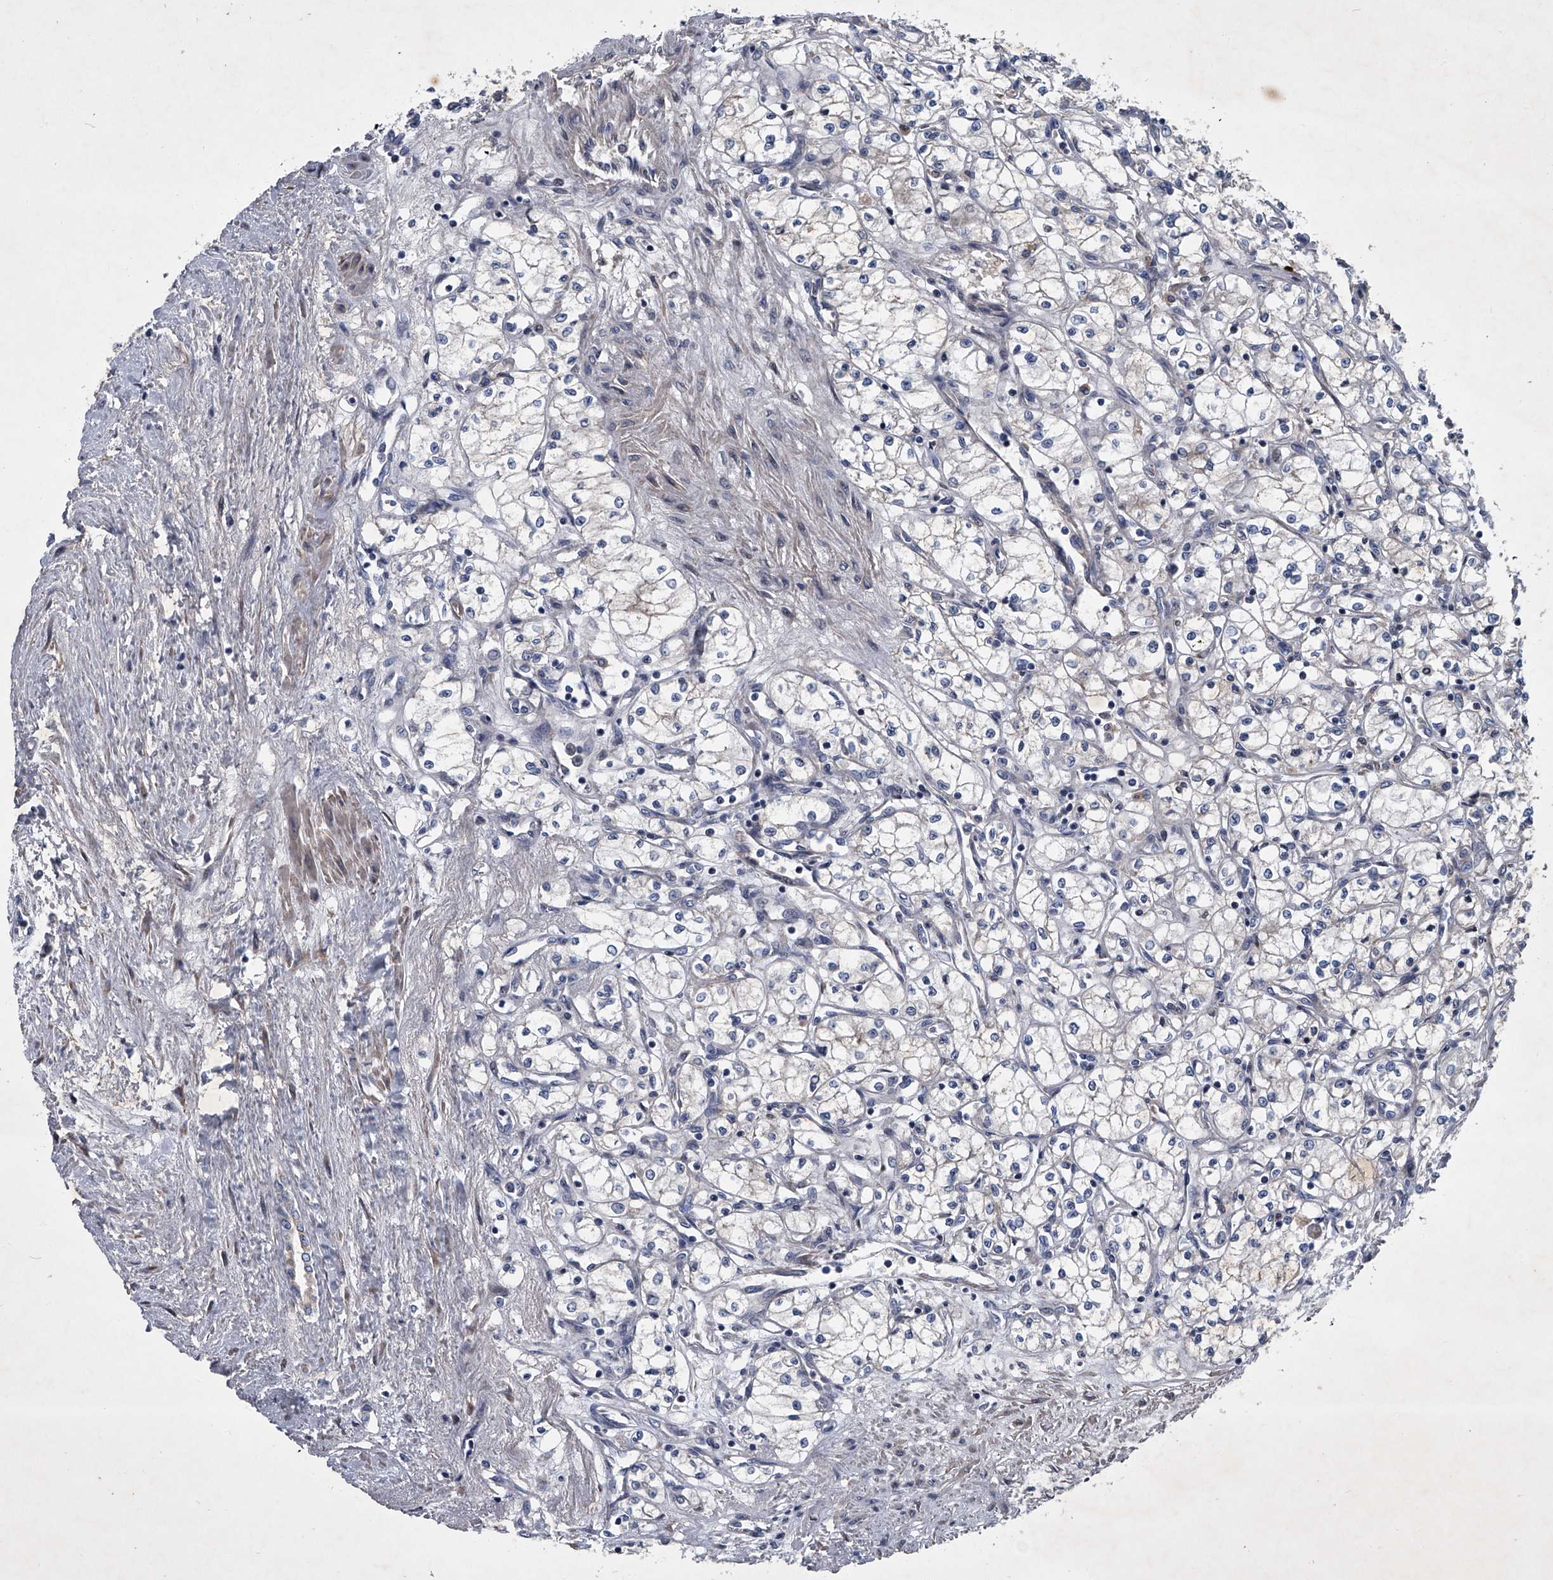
{"staining": {"intensity": "negative", "quantity": "none", "location": "none"}, "tissue": "renal cancer", "cell_type": "Tumor cells", "image_type": "cancer", "snomed": [{"axis": "morphology", "description": "Adenocarcinoma, NOS"}, {"axis": "topography", "description": "Kidney"}], "caption": "This is an immunohistochemistry photomicrograph of human renal cancer. There is no staining in tumor cells.", "gene": "ABCG1", "patient": {"sex": "male", "age": 59}}